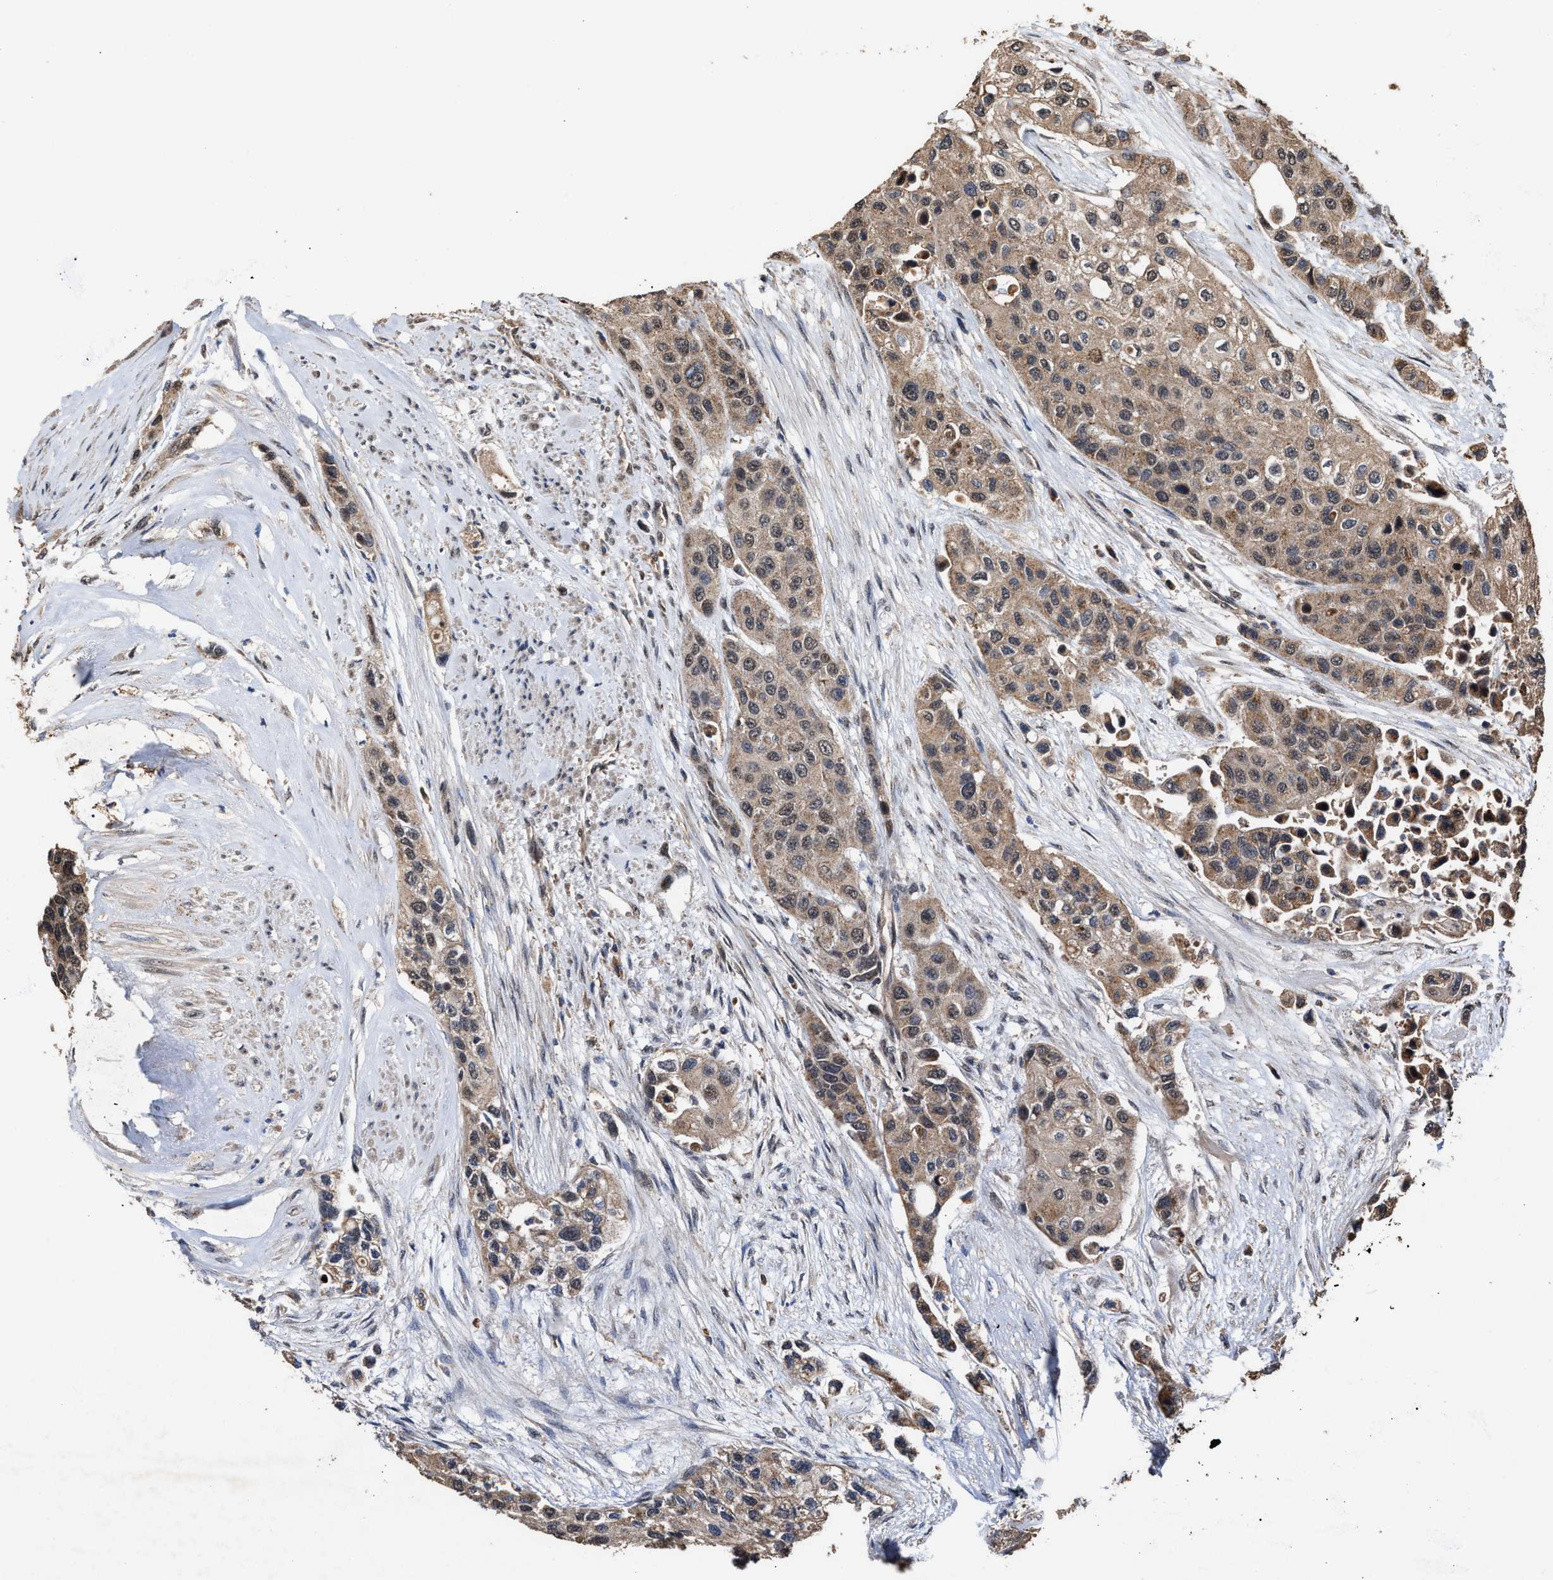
{"staining": {"intensity": "weak", "quantity": ">75%", "location": "cytoplasmic/membranous"}, "tissue": "urothelial cancer", "cell_type": "Tumor cells", "image_type": "cancer", "snomed": [{"axis": "morphology", "description": "Urothelial carcinoma, High grade"}, {"axis": "topography", "description": "Urinary bladder"}], "caption": "Brown immunohistochemical staining in human urothelial carcinoma (high-grade) displays weak cytoplasmic/membranous positivity in approximately >75% of tumor cells. (Stains: DAB (3,3'-diaminobenzidine) in brown, nuclei in blue, Microscopy: brightfield microscopy at high magnification).", "gene": "ZNHIT6", "patient": {"sex": "female", "age": 56}}